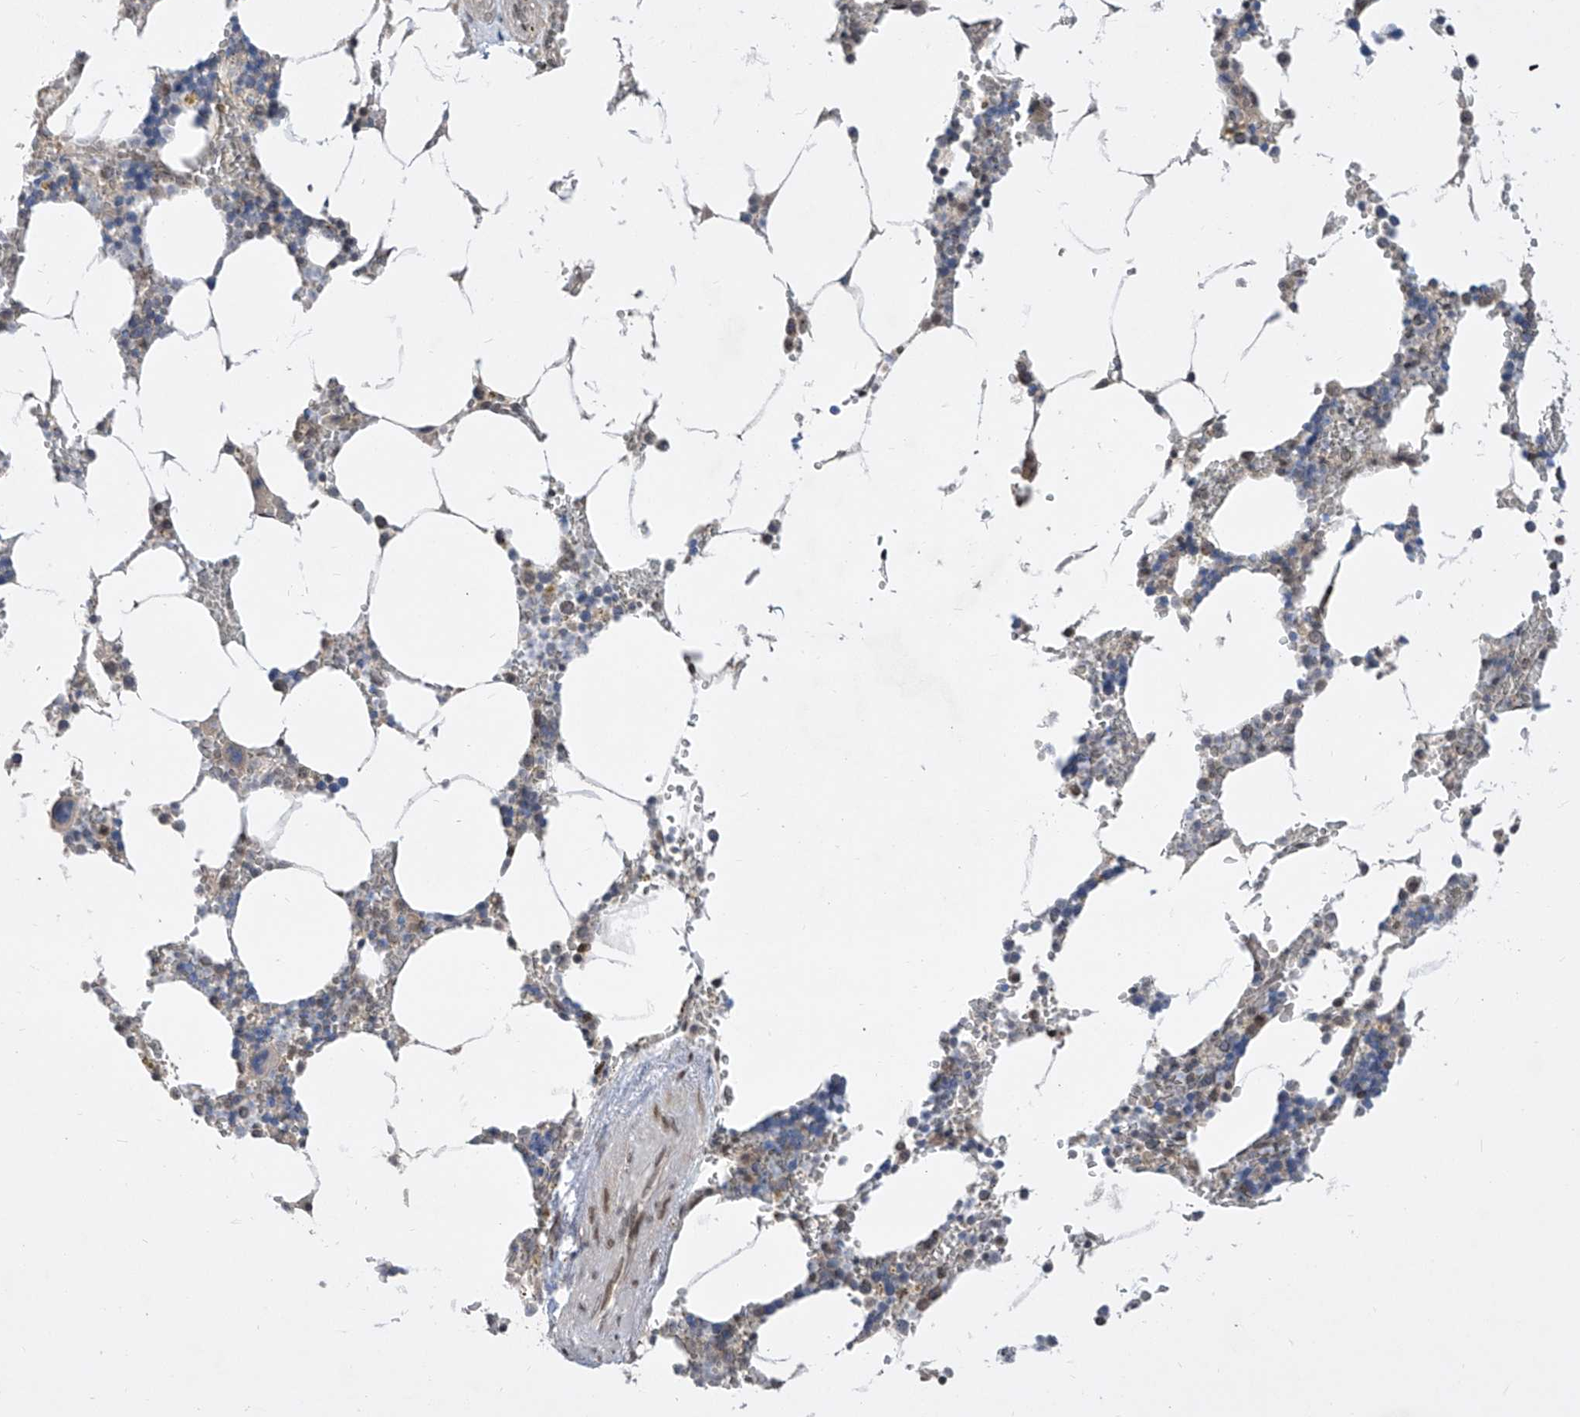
{"staining": {"intensity": "moderate", "quantity": "<25%", "location": "cytoplasmic/membranous"}, "tissue": "bone marrow", "cell_type": "Hematopoietic cells", "image_type": "normal", "snomed": [{"axis": "morphology", "description": "Normal tissue, NOS"}, {"axis": "topography", "description": "Bone marrow"}], "caption": "Human bone marrow stained for a protein (brown) shows moderate cytoplasmic/membranous positive expression in approximately <25% of hematopoietic cells.", "gene": "CETN1", "patient": {"sex": "male", "age": 70}}